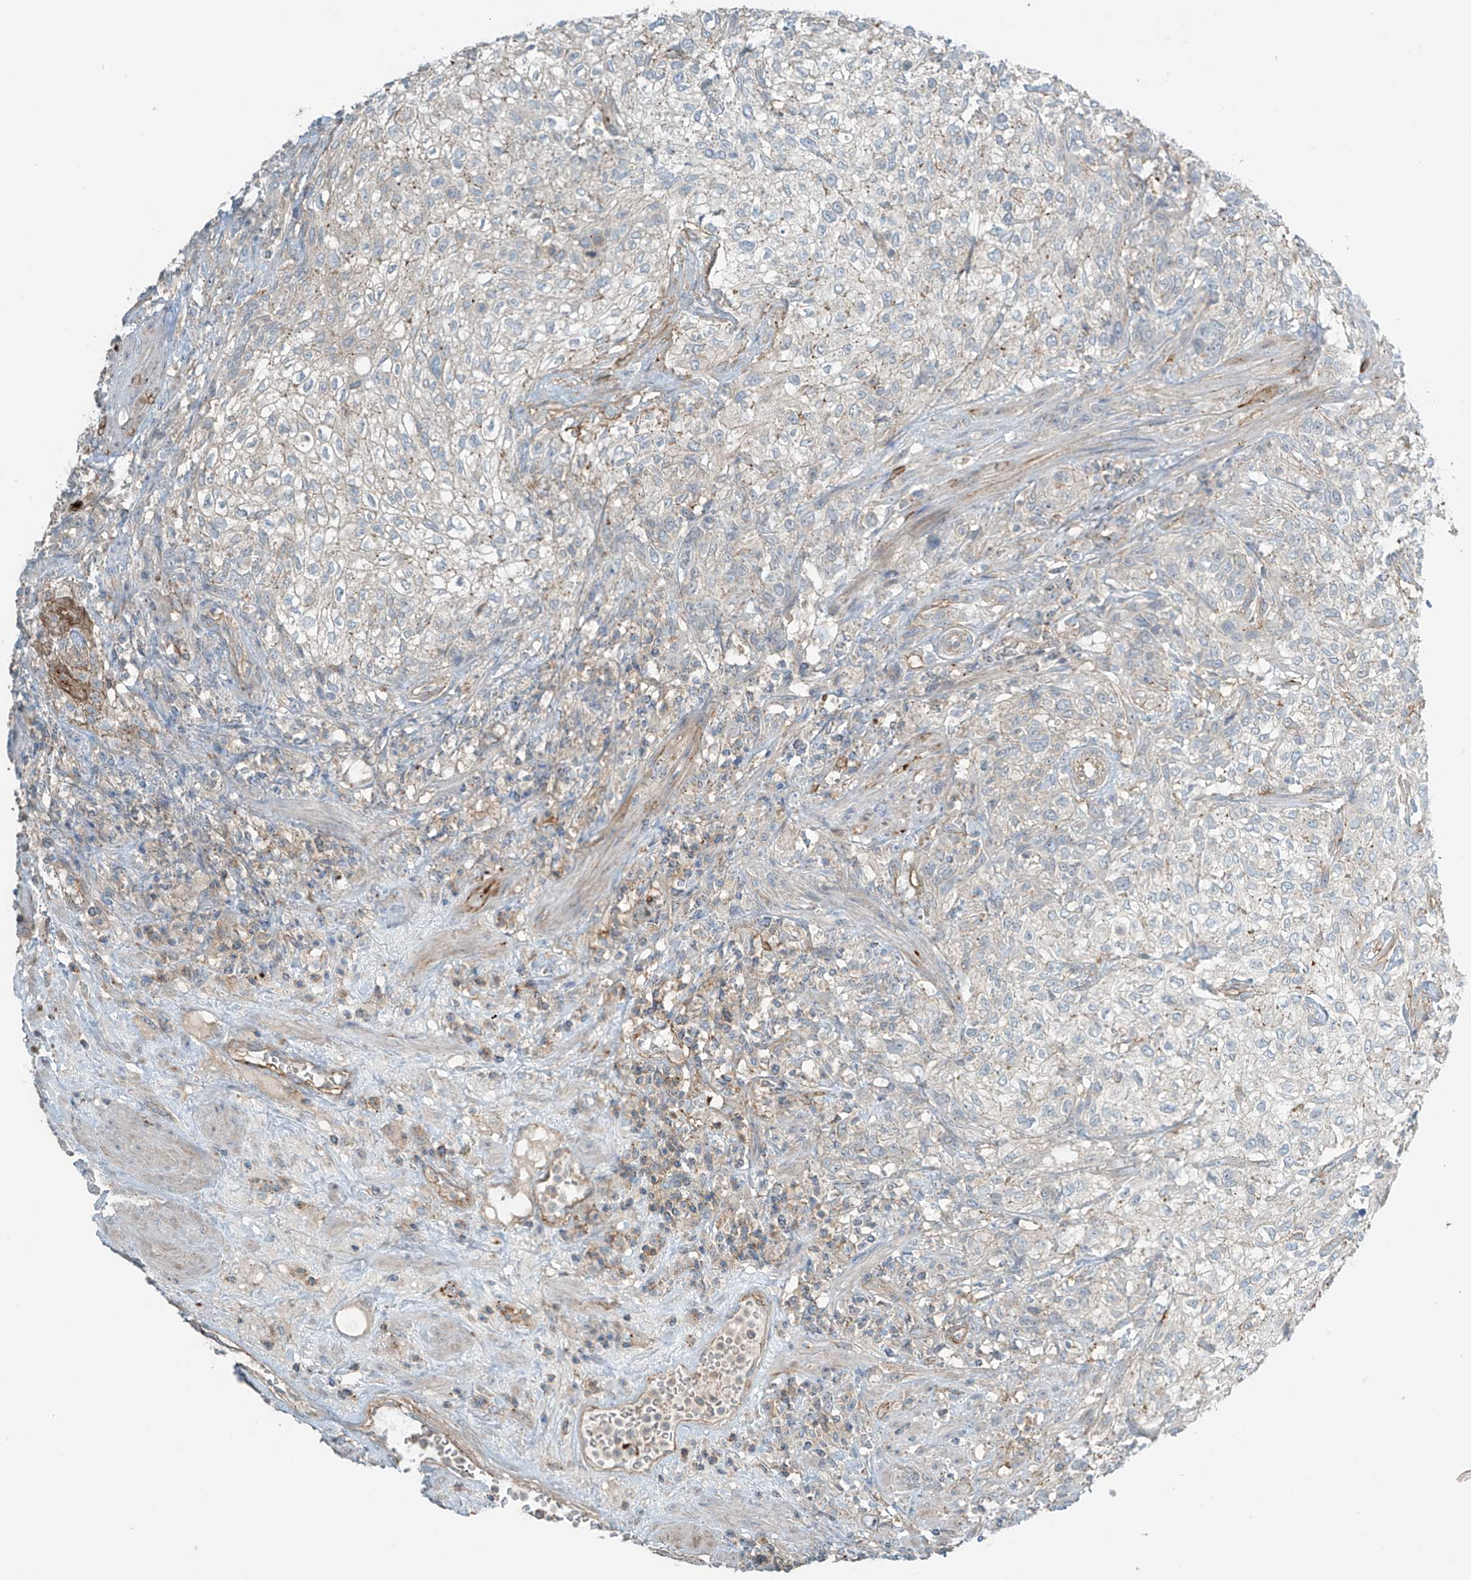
{"staining": {"intensity": "negative", "quantity": "none", "location": "none"}, "tissue": "urothelial cancer", "cell_type": "Tumor cells", "image_type": "cancer", "snomed": [{"axis": "morphology", "description": "Urothelial carcinoma, High grade"}, {"axis": "topography", "description": "Urinary bladder"}], "caption": "This is a image of immunohistochemistry (IHC) staining of urothelial cancer, which shows no positivity in tumor cells. The staining is performed using DAB brown chromogen with nuclei counter-stained in using hematoxylin.", "gene": "SLC9A2", "patient": {"sex": "male", "age": 35}}